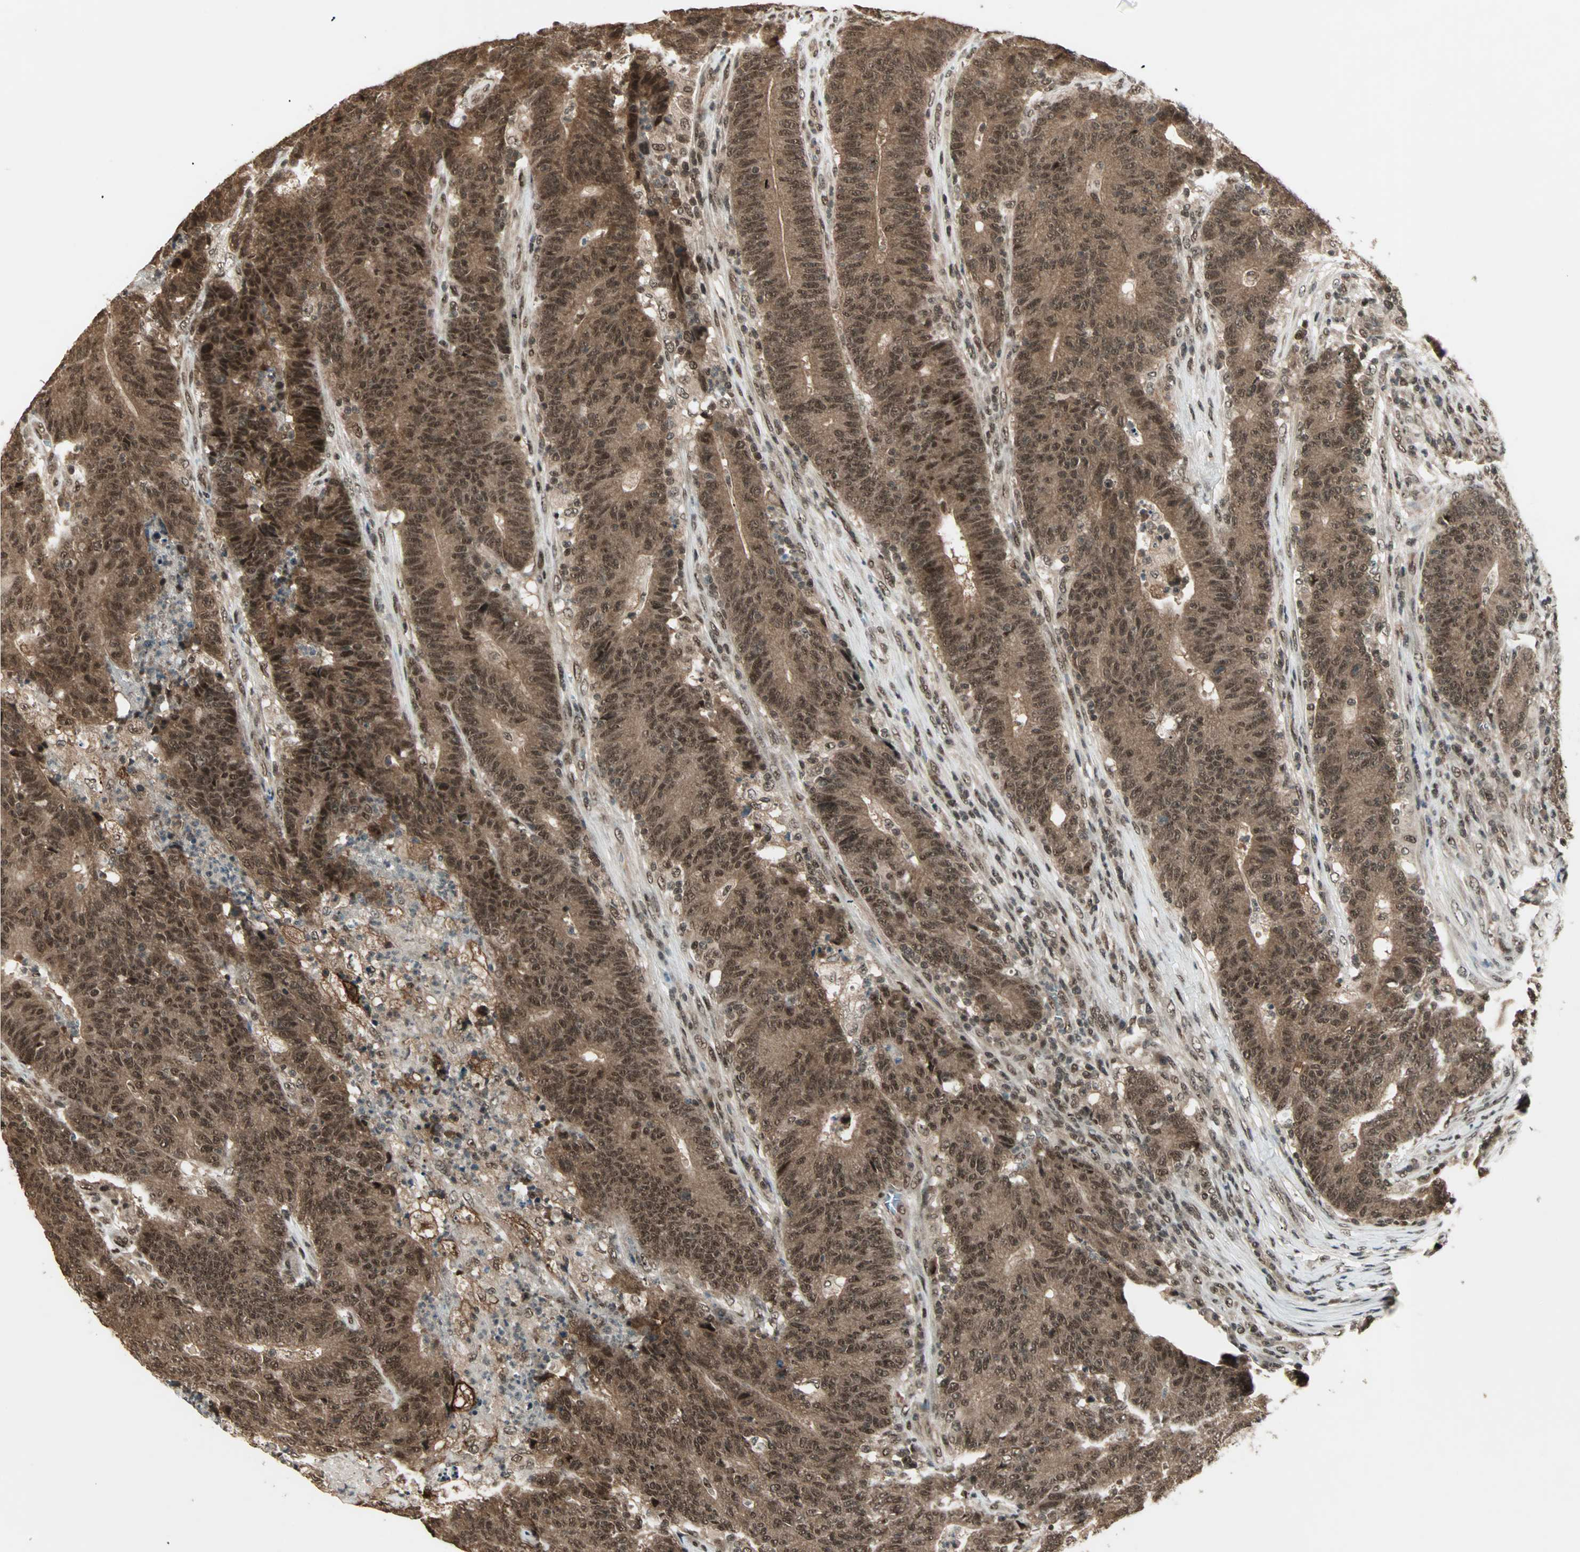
{"staining": {"intensity": "strong", "quantity": ">75%", "location": "cytoplasmic/membranous,nuclear"}, "tissue": "colorectal cancer", "cell_type": "Tumor cells", "image_type": "cancer", "snomed": [{"axis": "morphology", "description": "Normal tissue, NOS"}, {"axis": "morphology", "description": "Adenocarcinoma, NOS"}, {"axis": "topography", "description": "Colon"}], "caption": "Immunohistochemical staining of colorectal adenocarcinoma displays high levels of strong cytoplasmic/membranous and nuclear protein staining in approximately >75% of tumor cells.", "gene": "ZNF44", "patient": {"sex": "female", "age": 75}}